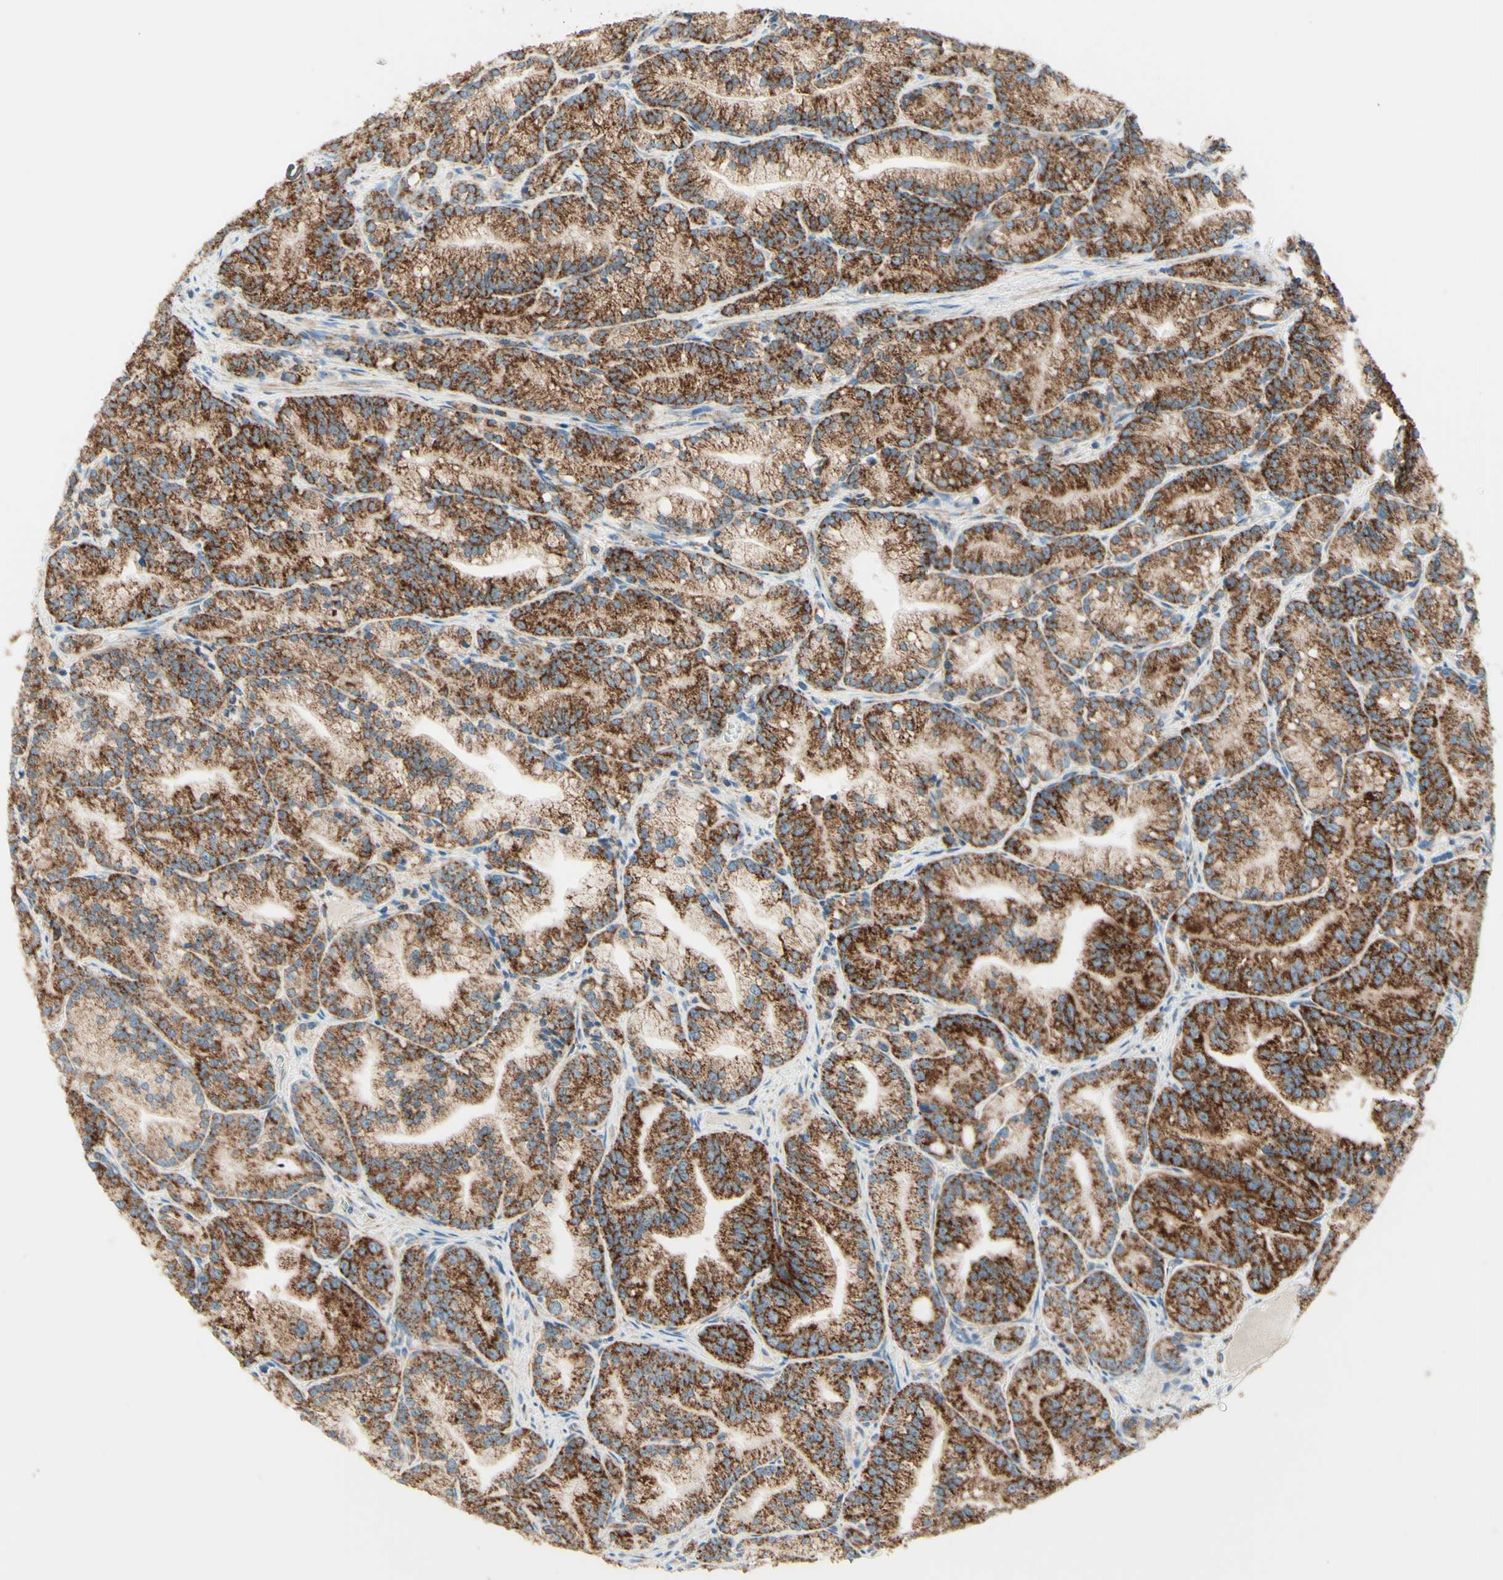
{"staining": {"intensity": "strong", "quantity": ">75%", "location": "cytoplasmic/membranous"}, "tissue": "prostate cancer", "cell_type": "Tumor cells", "image_type": "cancer", "snomed": [{"axis": "morphology", "description": "Adenocarcinoma, Low grade"}, {"axis": "topography", "description": "Prostate"}], "caption": "Protein expression analysis of prostate low-grade adenocarcinoma reveals strong cytoplasmic/membranous expression in about >75% of tumor cells.", "gene": "ARMC10", "patient": {"sex": "male", "age": 89}}